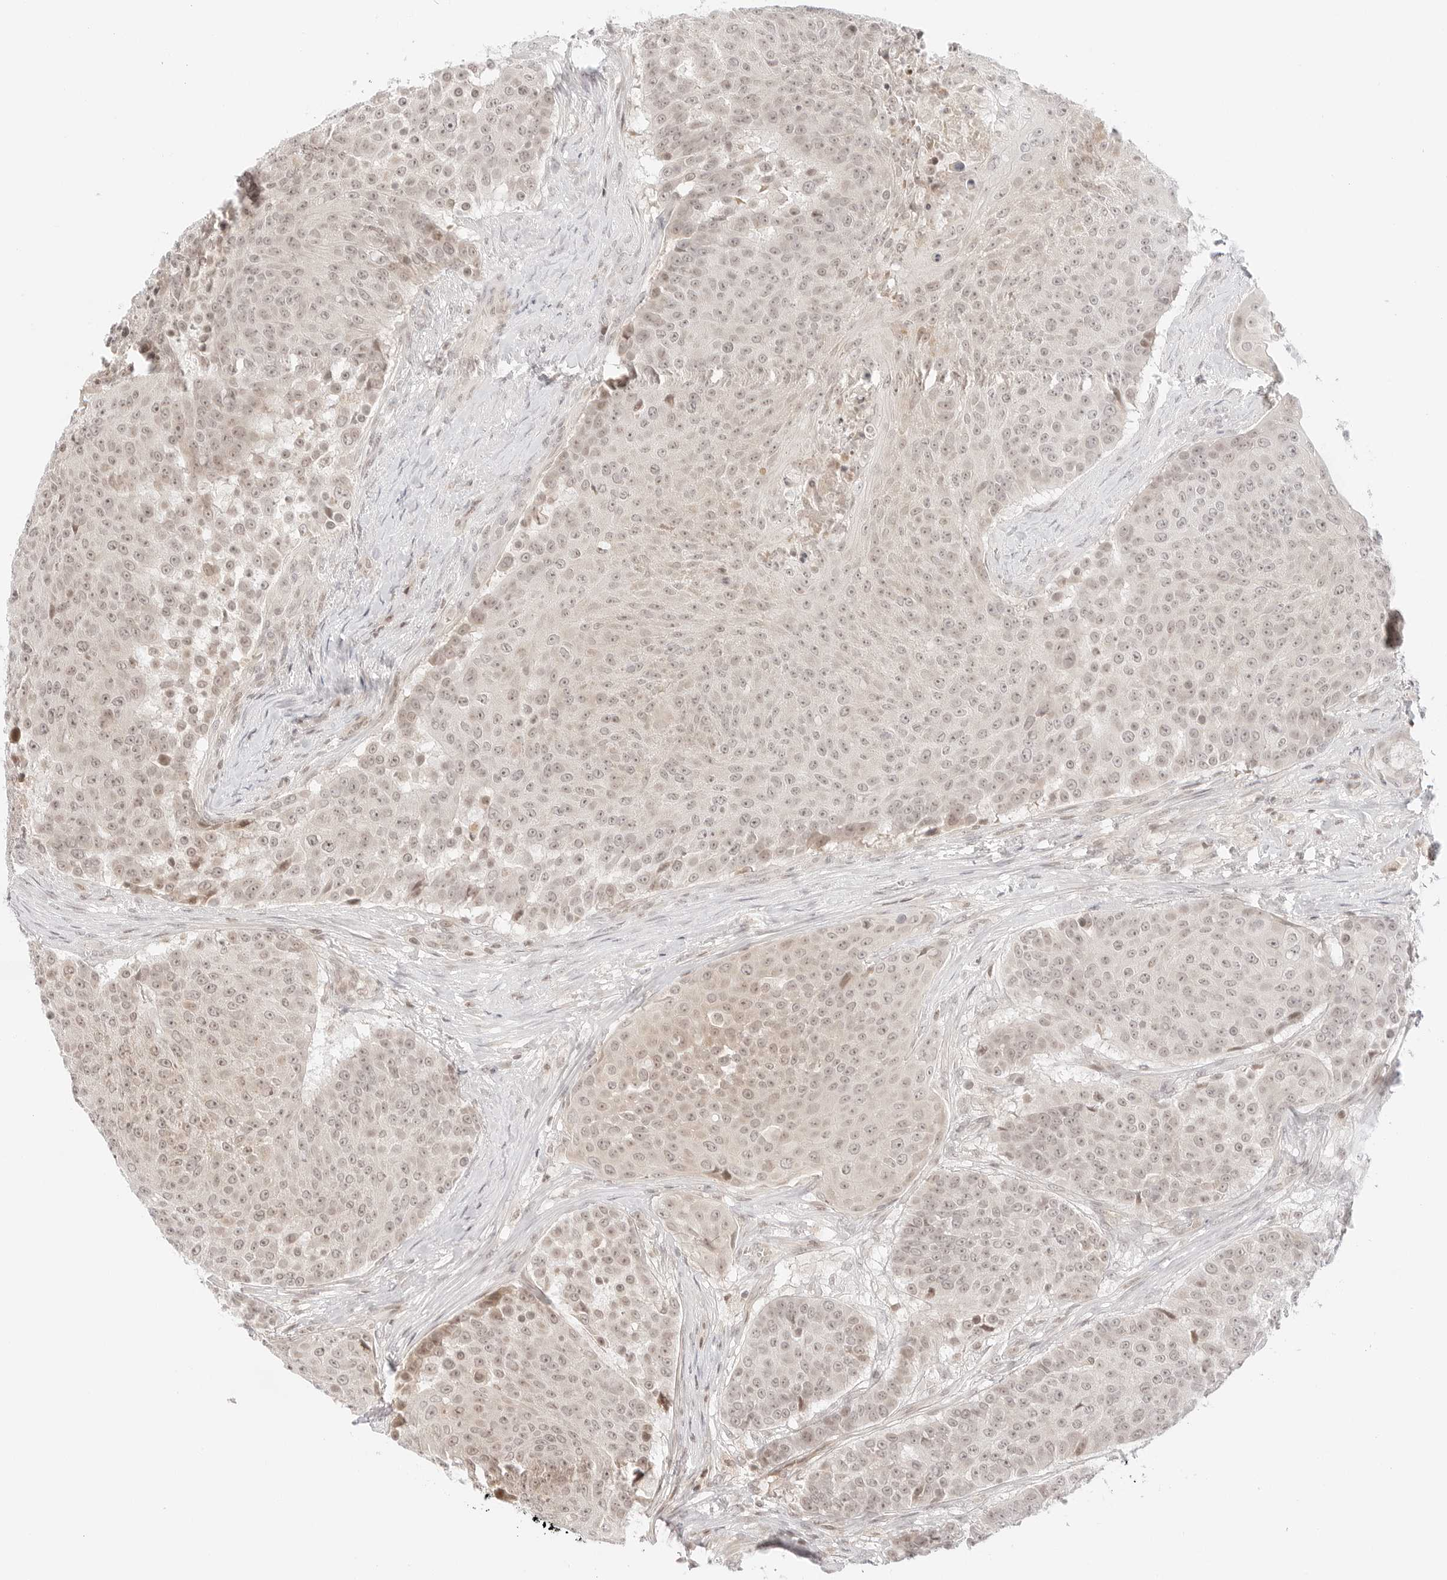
{"staining": {"intensity": "weak", "quantity": "<25%", "location": "cytoplasmic/membranous,nuclear"}, "tissue": "urothelial cancer", "cell_type": "Tumor cells", "image_type": "cancer", "snomed": [{"axis": "morphology", "description": "Urothelial carcinoma, High grade"}, {"axis": "topography", "description": "Urinary bladder"}], "caption": "An immunohistochemistry micrograph of urothelial cancer is shown. There is no staining in tumor cells of urothelial cancer.", "gene": "RPS6KL1", "patient": {"sex": "female", "age": 63}}